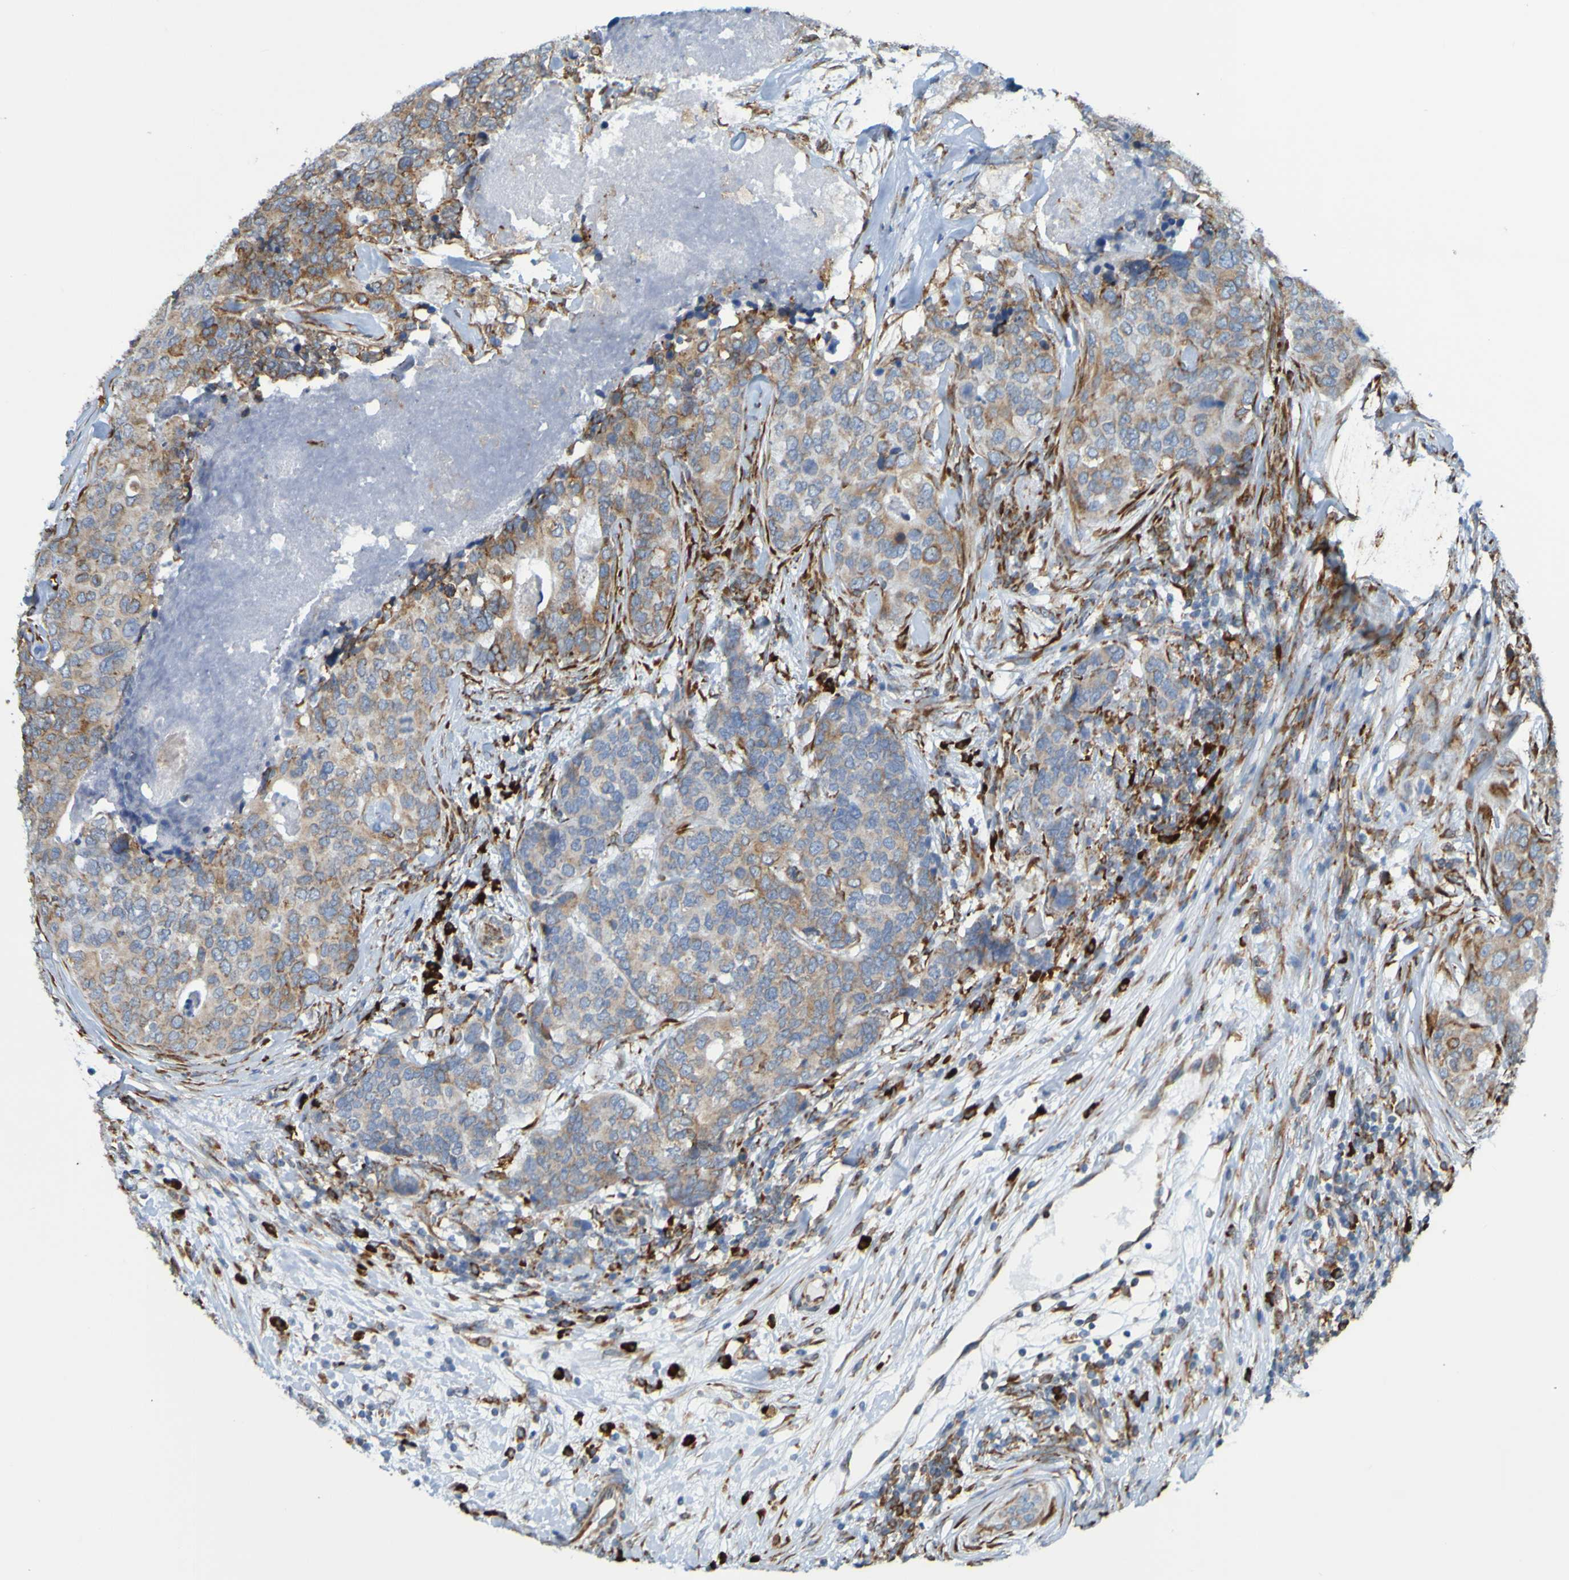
{"staining": {"intensity": "weak", "quantity": "25%-75%", "location": "cytoplasmic/membranous"}, "tissue": "breast cancer", "cell_type": "Tumor cells", "image_type": "cancer", "snomed": [{"axis": "morphology", "description": "Duct carcinoma"}, {"axis": "topography", "description": "Breast"}], "caption": "Immunohistochemistry micrograph of neoplastic tissue: invasive ductal carcinoma (breast) stained using IHC demonstrates low levels of weak protein expression localized specifically in the cytoplasmic/membranous of tumor cells, appearing as a cytoplasmic/membranous brown color.", "gene": "SSR1", "patient": {"sex": "female", "age": 68}}